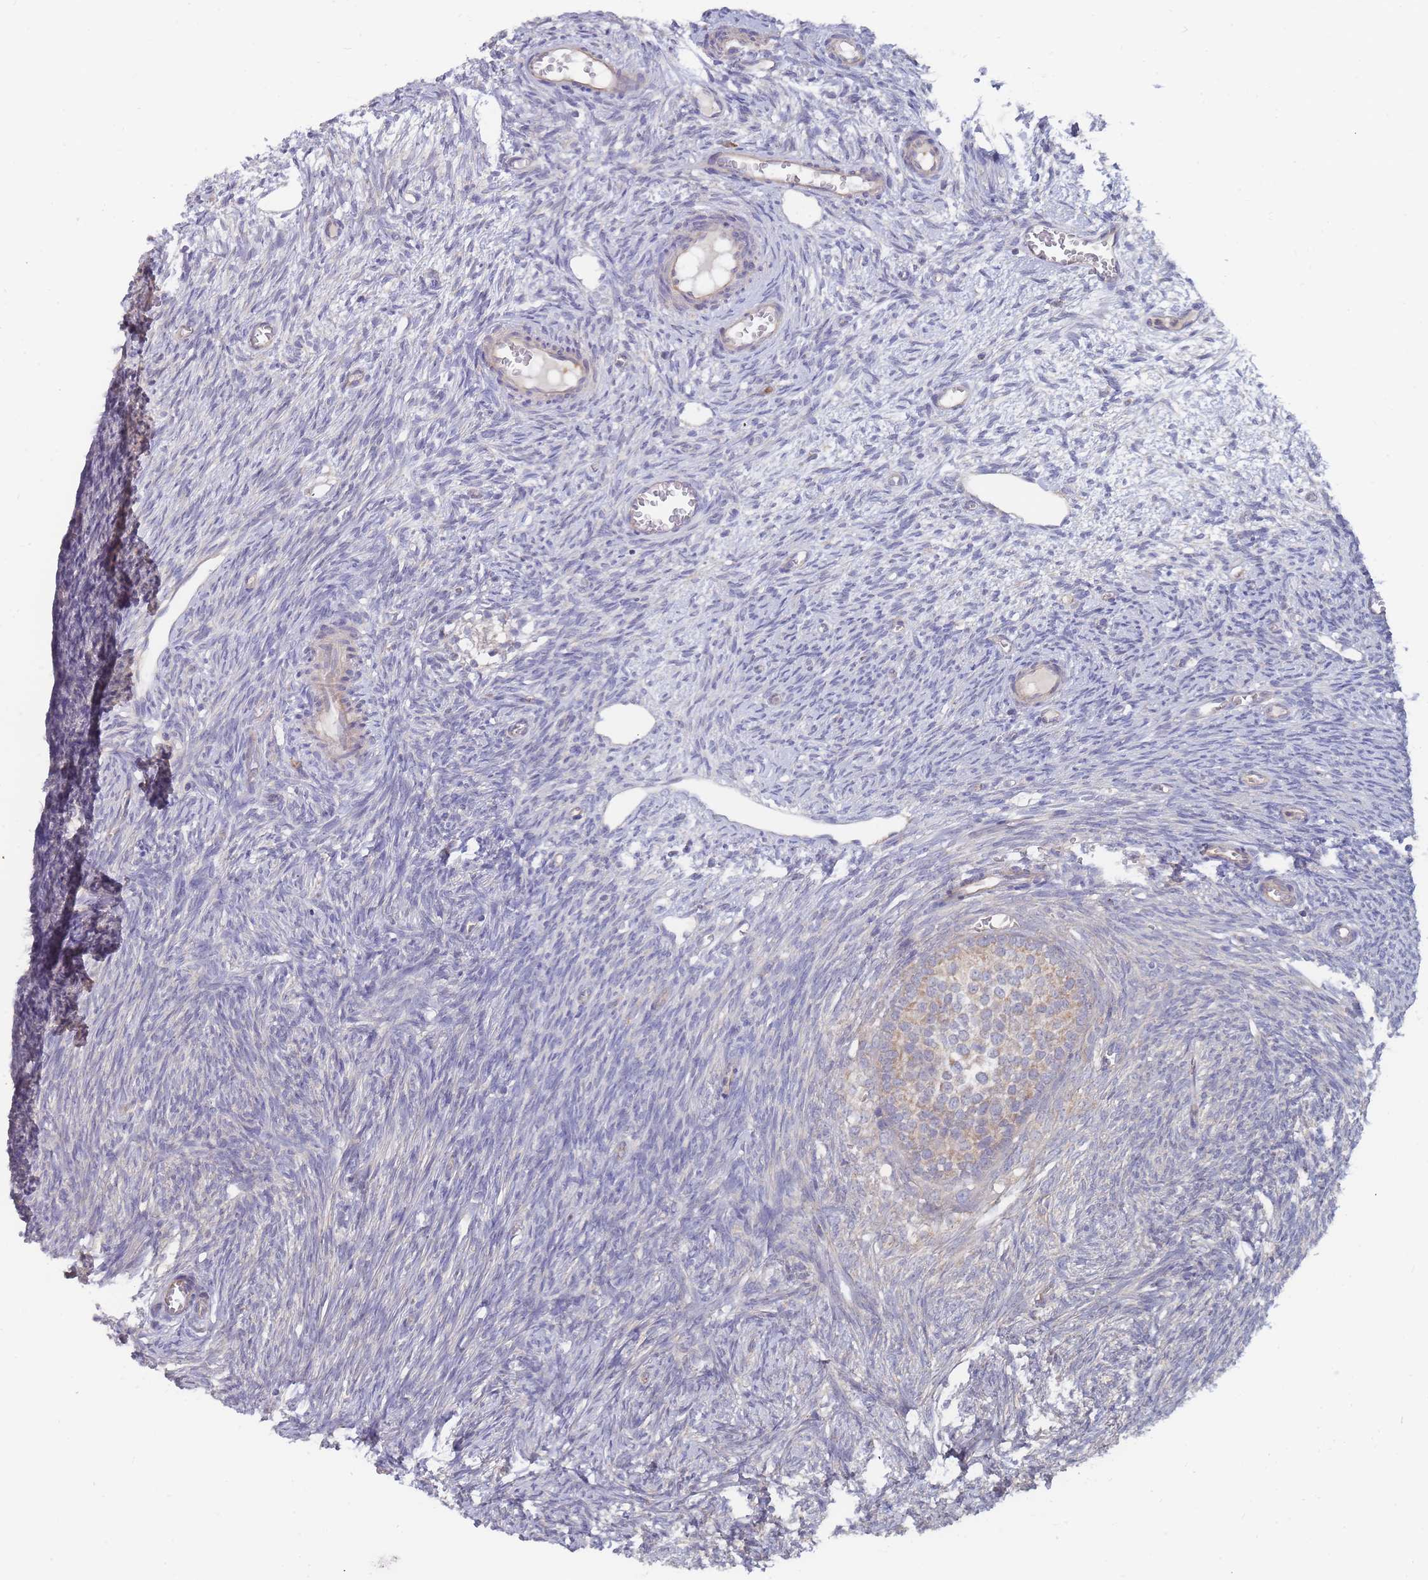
{"staining": {"intensity": "negative", "quantity": "none", "location": "none"}, "tissue": "ovary", "cell_type": "Ovarian stroma cells", "image_type": "normal", "snomed": [{"axis": "morphology", "description": "Normal tissue, NOS"}, {"axis": "topography", "description": "Ovary"}], "caption": "High magnification brightfield microscopy of unremarkable ovary stained with DAB (brown) and counterstained with hematoxylin (blue): ovarian stroma cells show no significant expression.", "gene": "NUB1", "patient": {"sex": "female", "age": 44}}